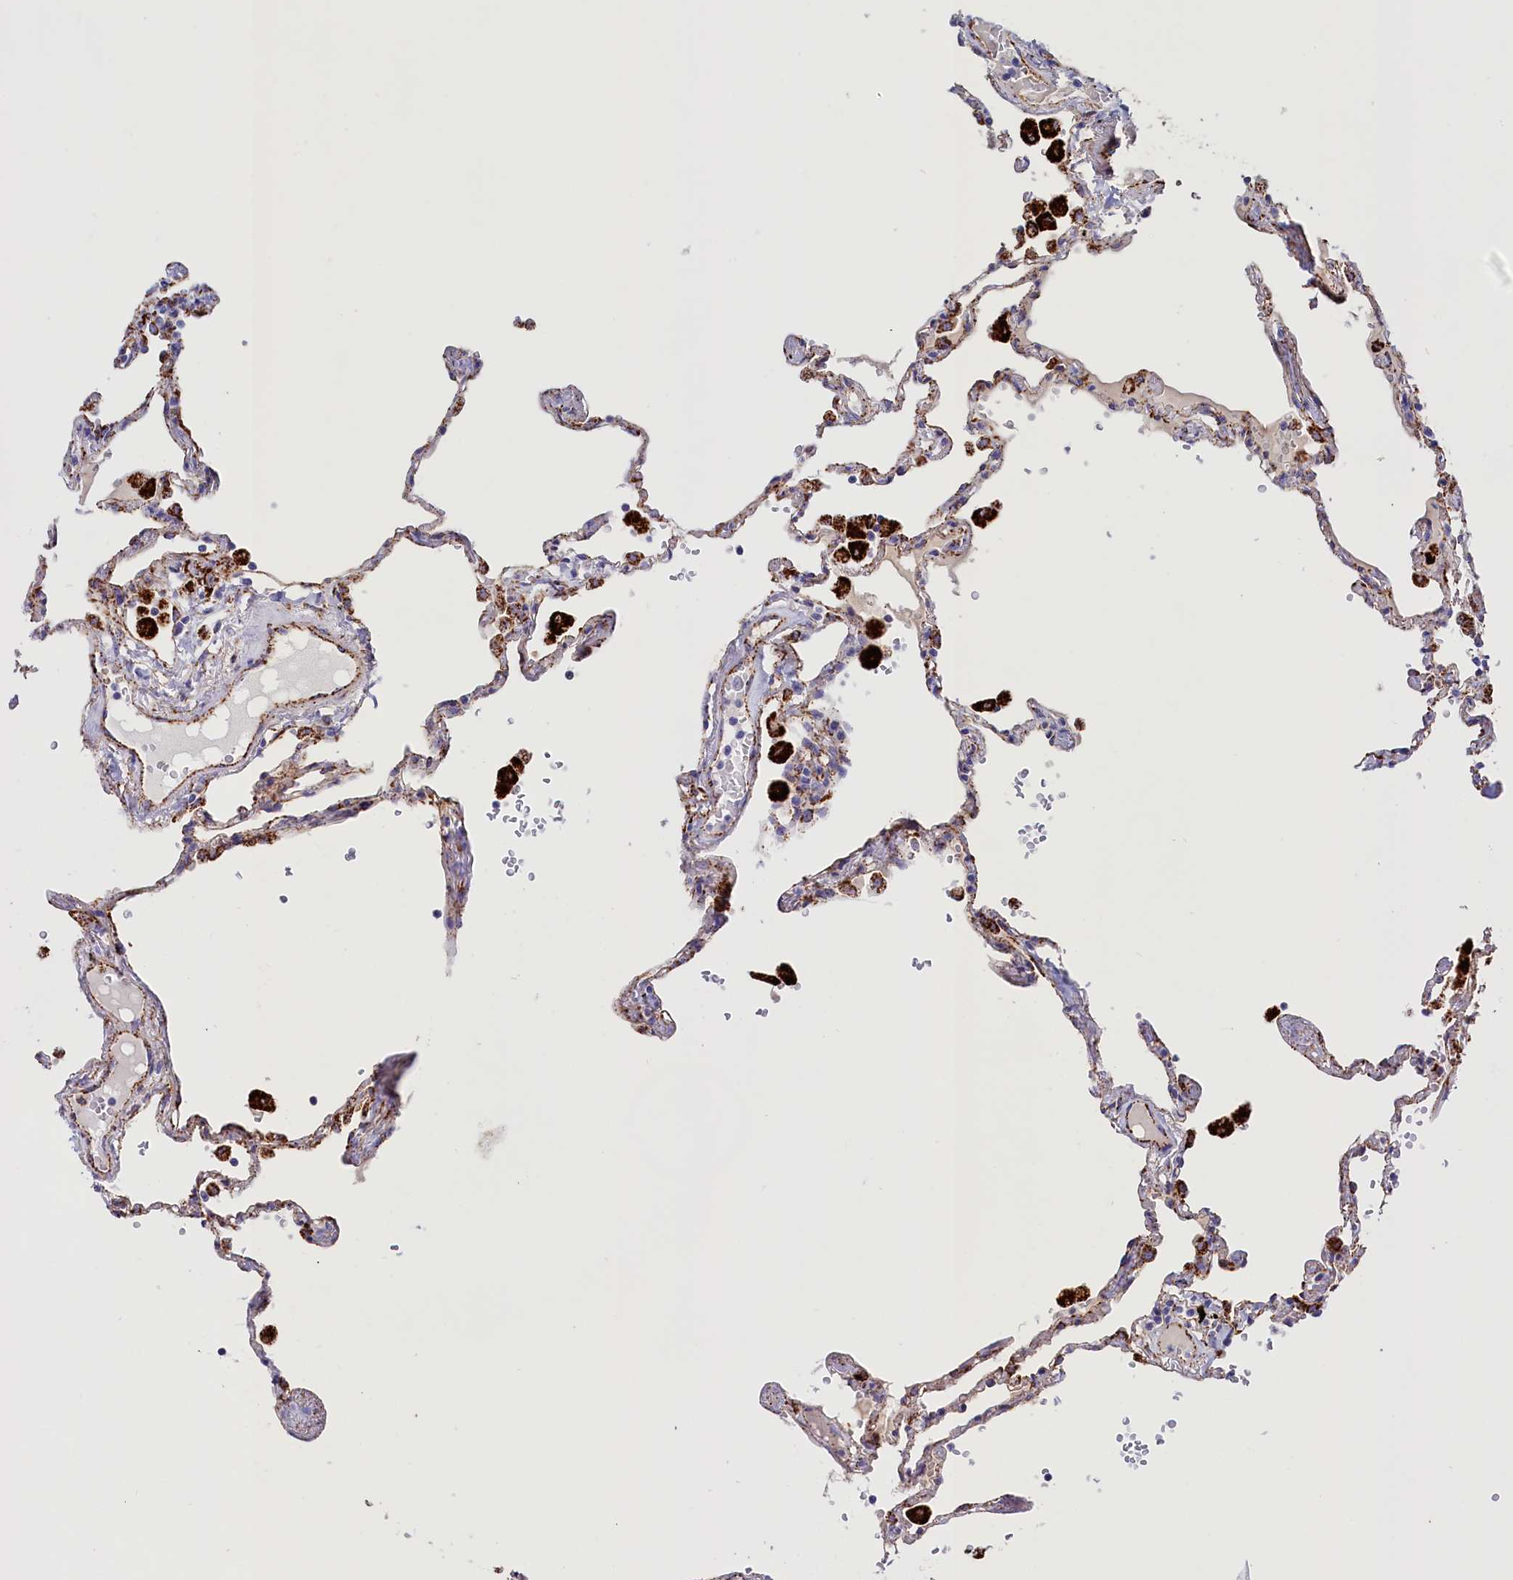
{"staining": {"intensity": "moderate", "quantity": "<25%", "location": "cytoplasmic/membranous"}, "tissue": "lung", "cell_type": "Alveolar cells", "image_type": "normal", "snomed": [{"axis": "morphology", "description": "Normal tissue, NOS"}, {"axis": "topography", "description": "Lung"}], "caption": "Protein staining of normal lung shows moderate cytoplasmic/membranous positivity in about <25% of alveolar cells. Immunohistochemistry (ihc) stains the protein in brown and the nuclei are stained blue.", "gene": "AKTIP", "patient": {"sex": "female", "age": 67}}